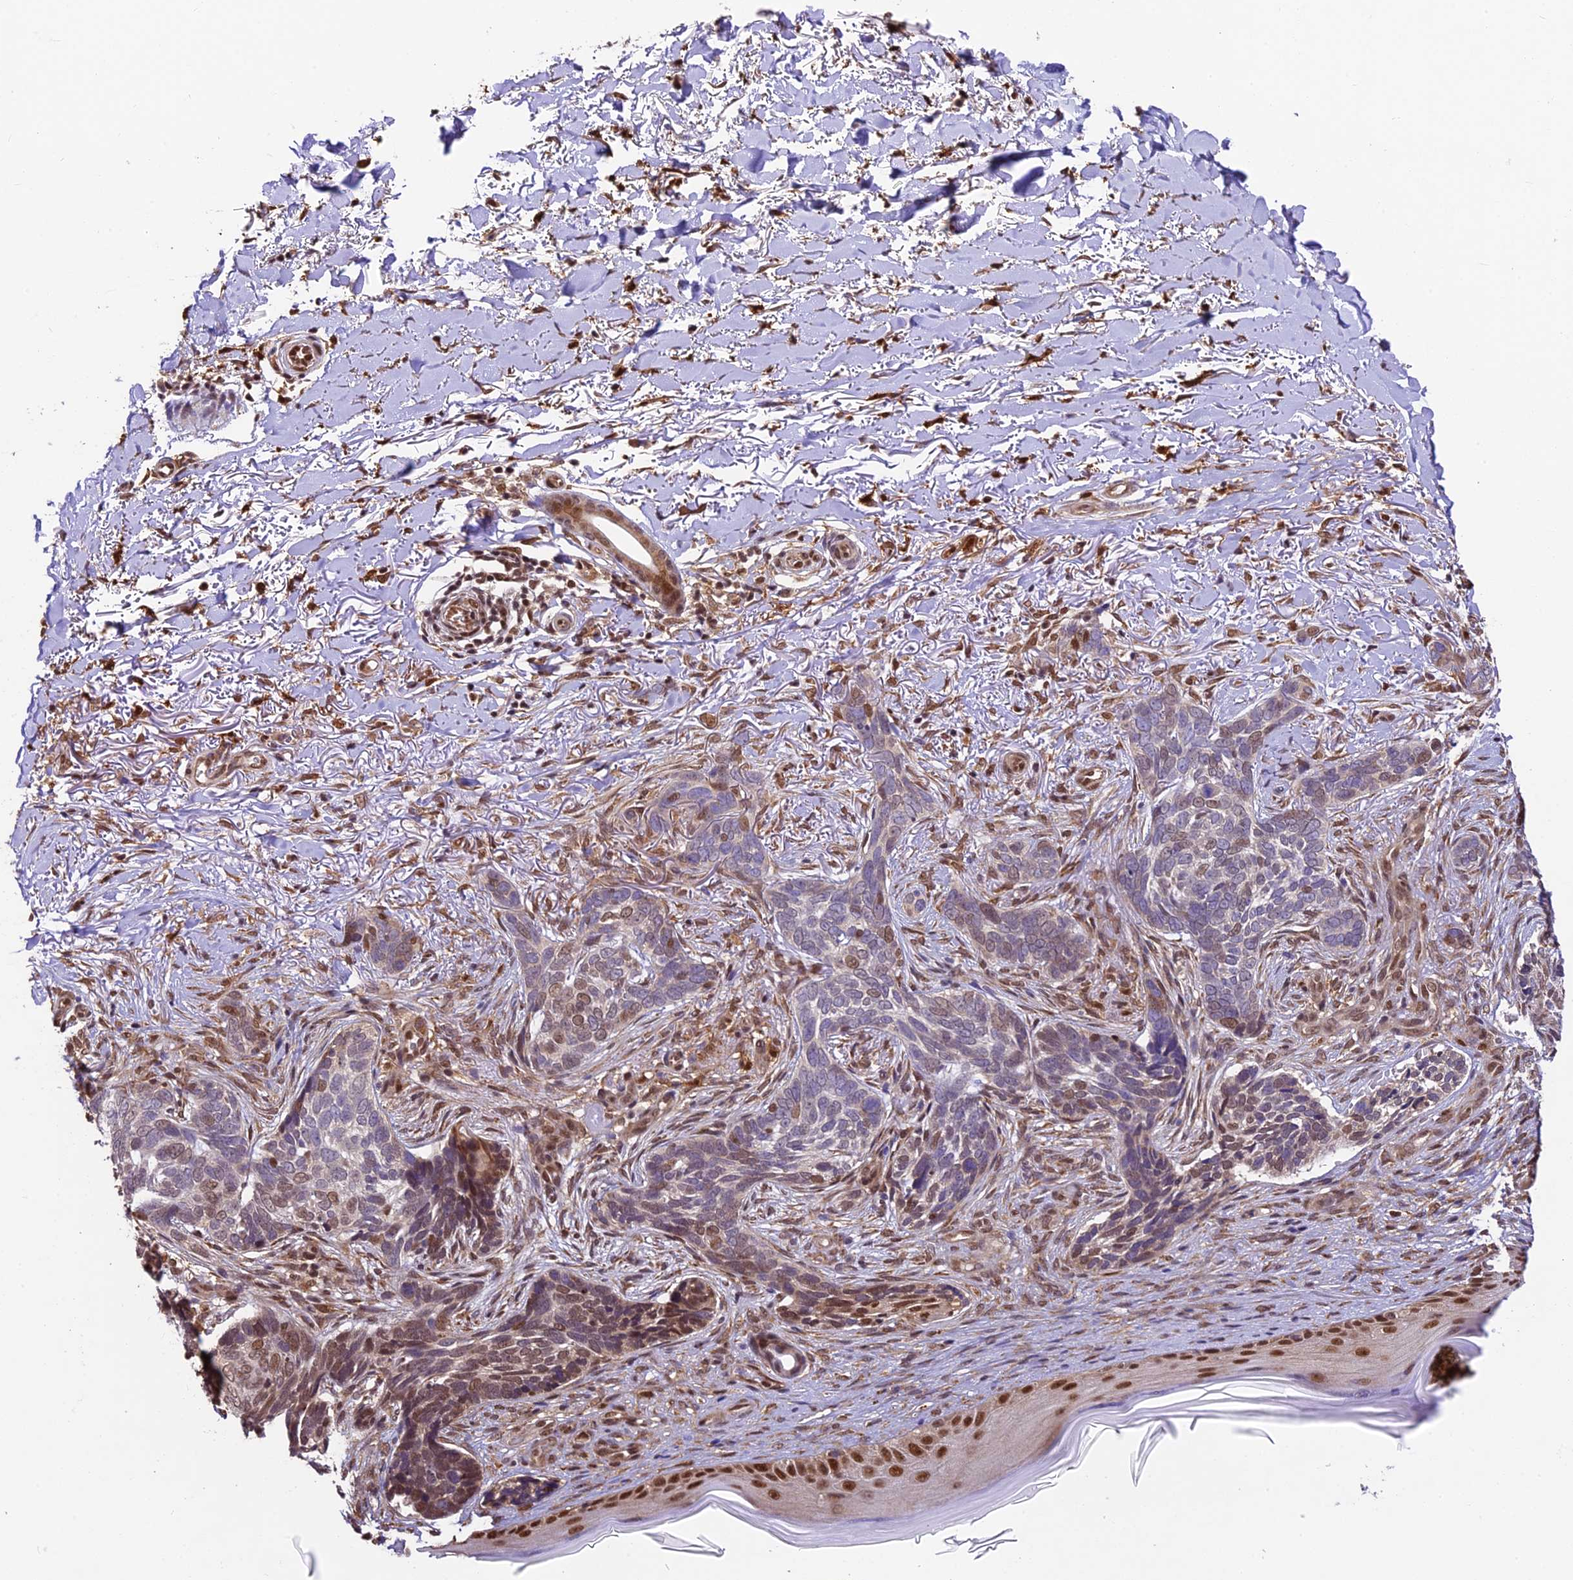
{"staining": {"intensity": "moderate", "quantity": "<25%", "location": "nuclear"}, "tissue": "skin cancer", "cell_type": "Tumor cells", "image_type": "cancer", "snomed": [{"axis": "morphology", "description": "Normal tissue, NOS"}, {"axis": "morphology", "description": "Basal cell carcinoma"}, {"axis": "topography", "description": "Skin"}], "caption": "Human skin cancer stained with a brown dye exhibits moderate nuclear positive expression in about <25% of tumor cells.", "gene": "TRIM22", "patient": {"sex": "female", "age": 67}}